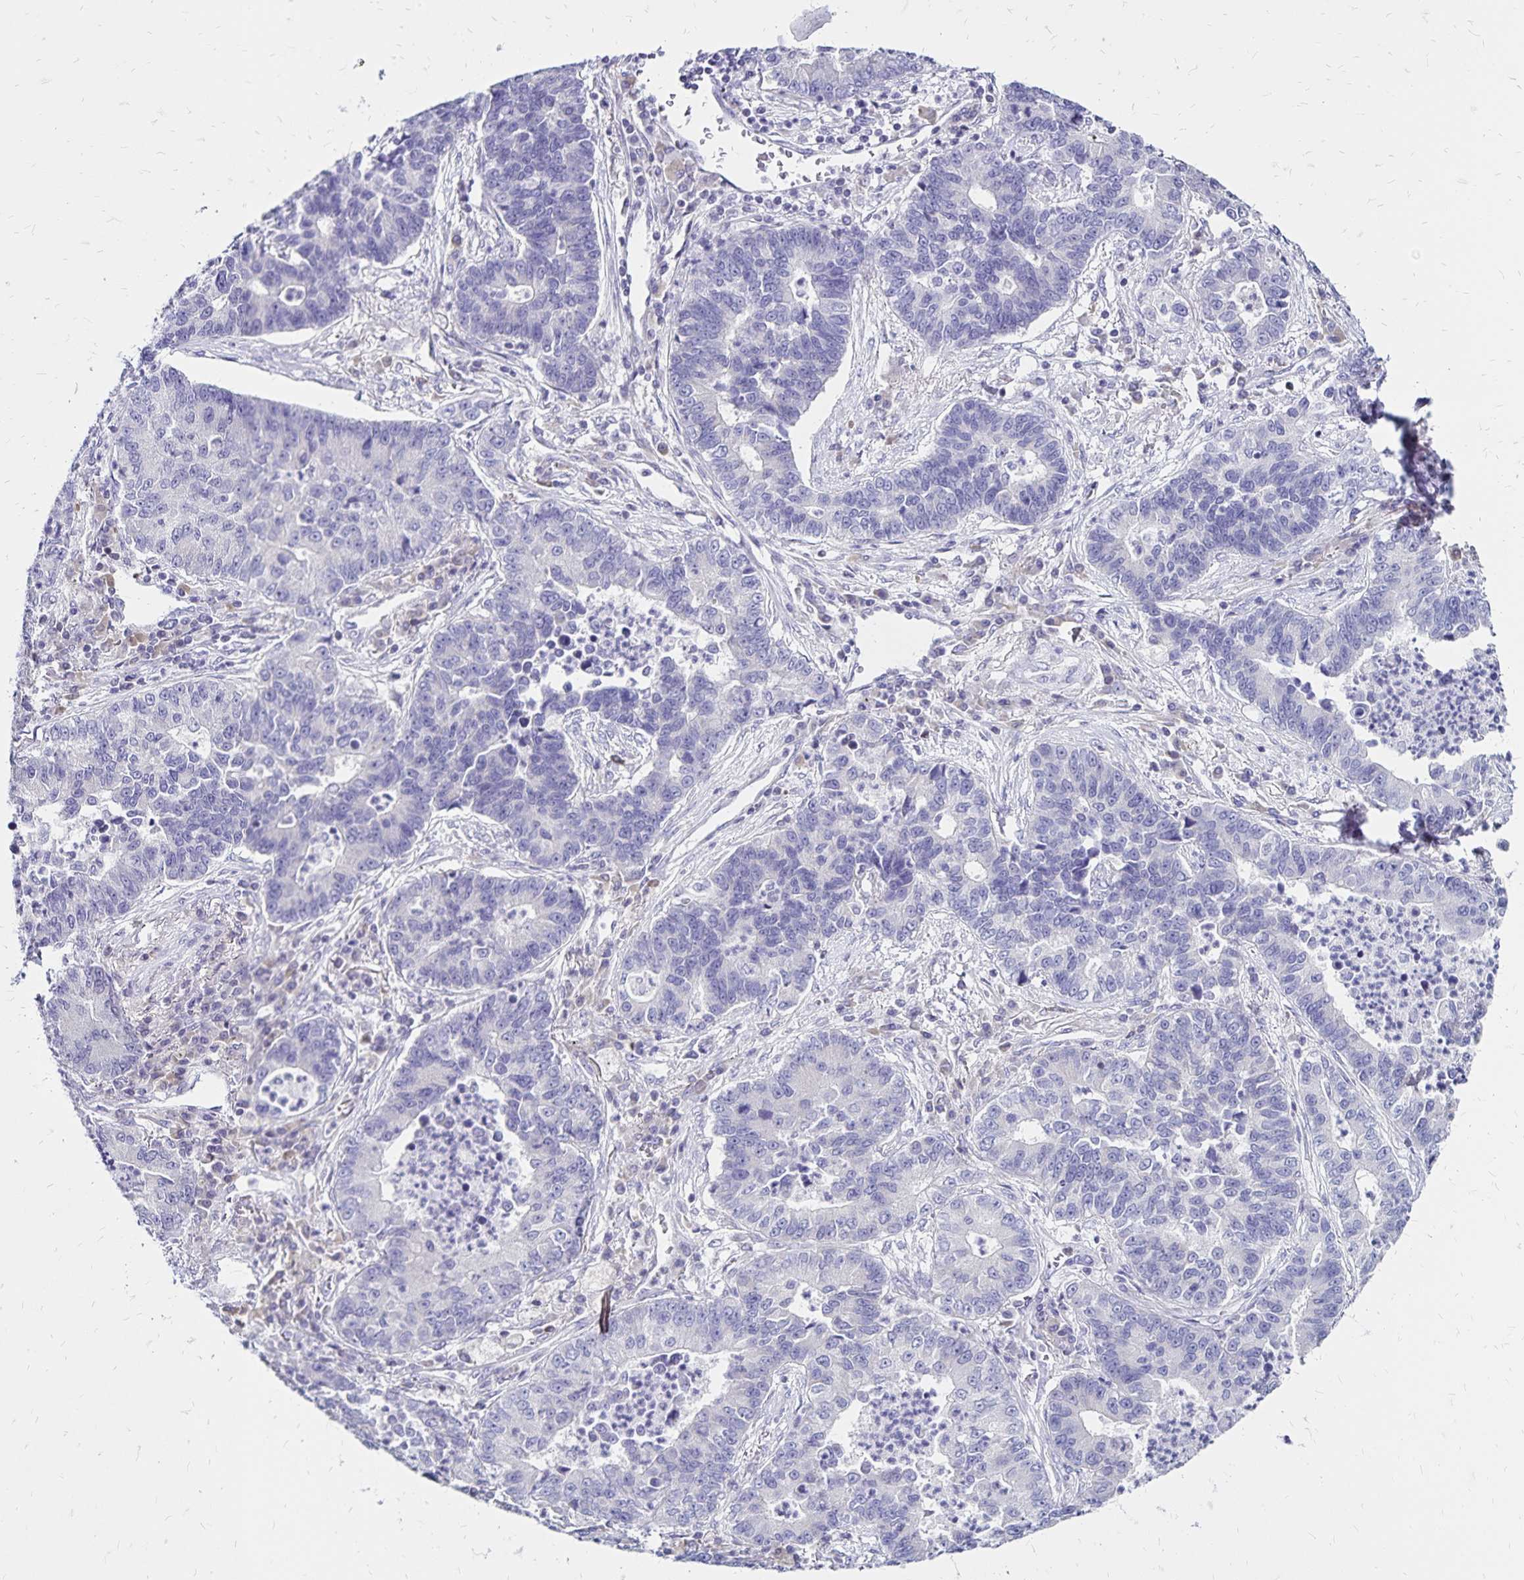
{"staining": {"intensity": "negative", "quantity": "none", "location": "none"}, "tissue": "lung cancer", "cell_type": "Tumor cells", "image_type": "cancer", "snomed": [{"axis": "morphology", "description": "Adenocarcinoma, NOS"}, {"axis": "topography", "description": "Lung"}], "caption": "Tumor cells are negative for protein expression in human lung cancer (adenocarcinoma). The staining was performed using DAB to visualize the protein expression in brown, while the nuclei were stained in blue with hematoxylin (Magnification: 20x).", "gene": "IKZF1", "patient": {"sex": "female", "age": 57}}